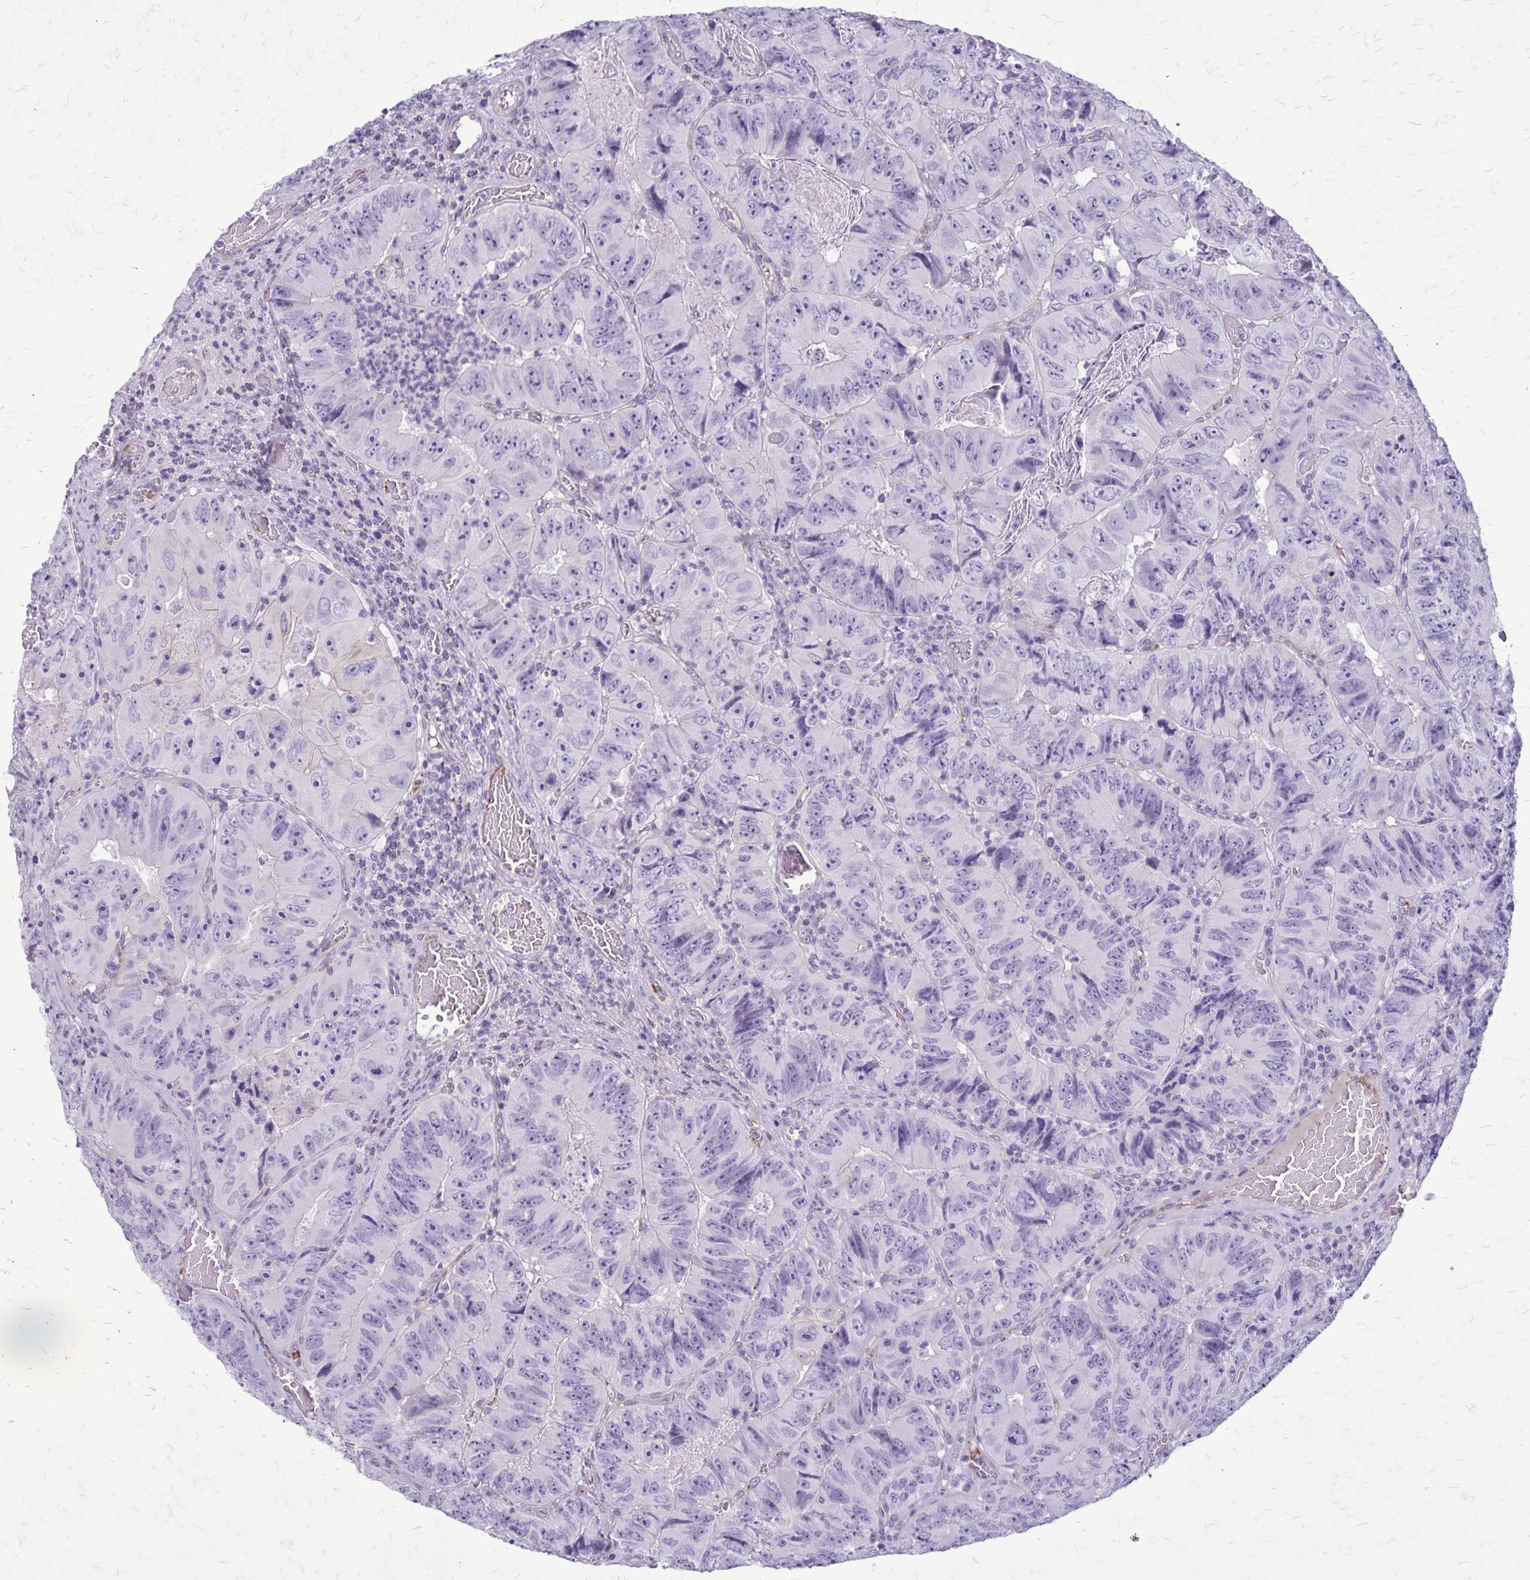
{"staining": {"intensity": "negative", "quantity": "none", "location": "none"}, "tissue": "colorectal cancer", "cell_type": "Tumor cells", "image_type": "cancer", "snomed": [{"axis": "morphology", "description": "Adenocarcinoma, NOS"}, {"axis": "topography", "description": "Colon"}], "caption": "Immunohistochemical staining of colorectal cancer exhibits no significant staining in tumor cells.", "gene": "GP9", "patient": {"sex": "female", "age": 84}}